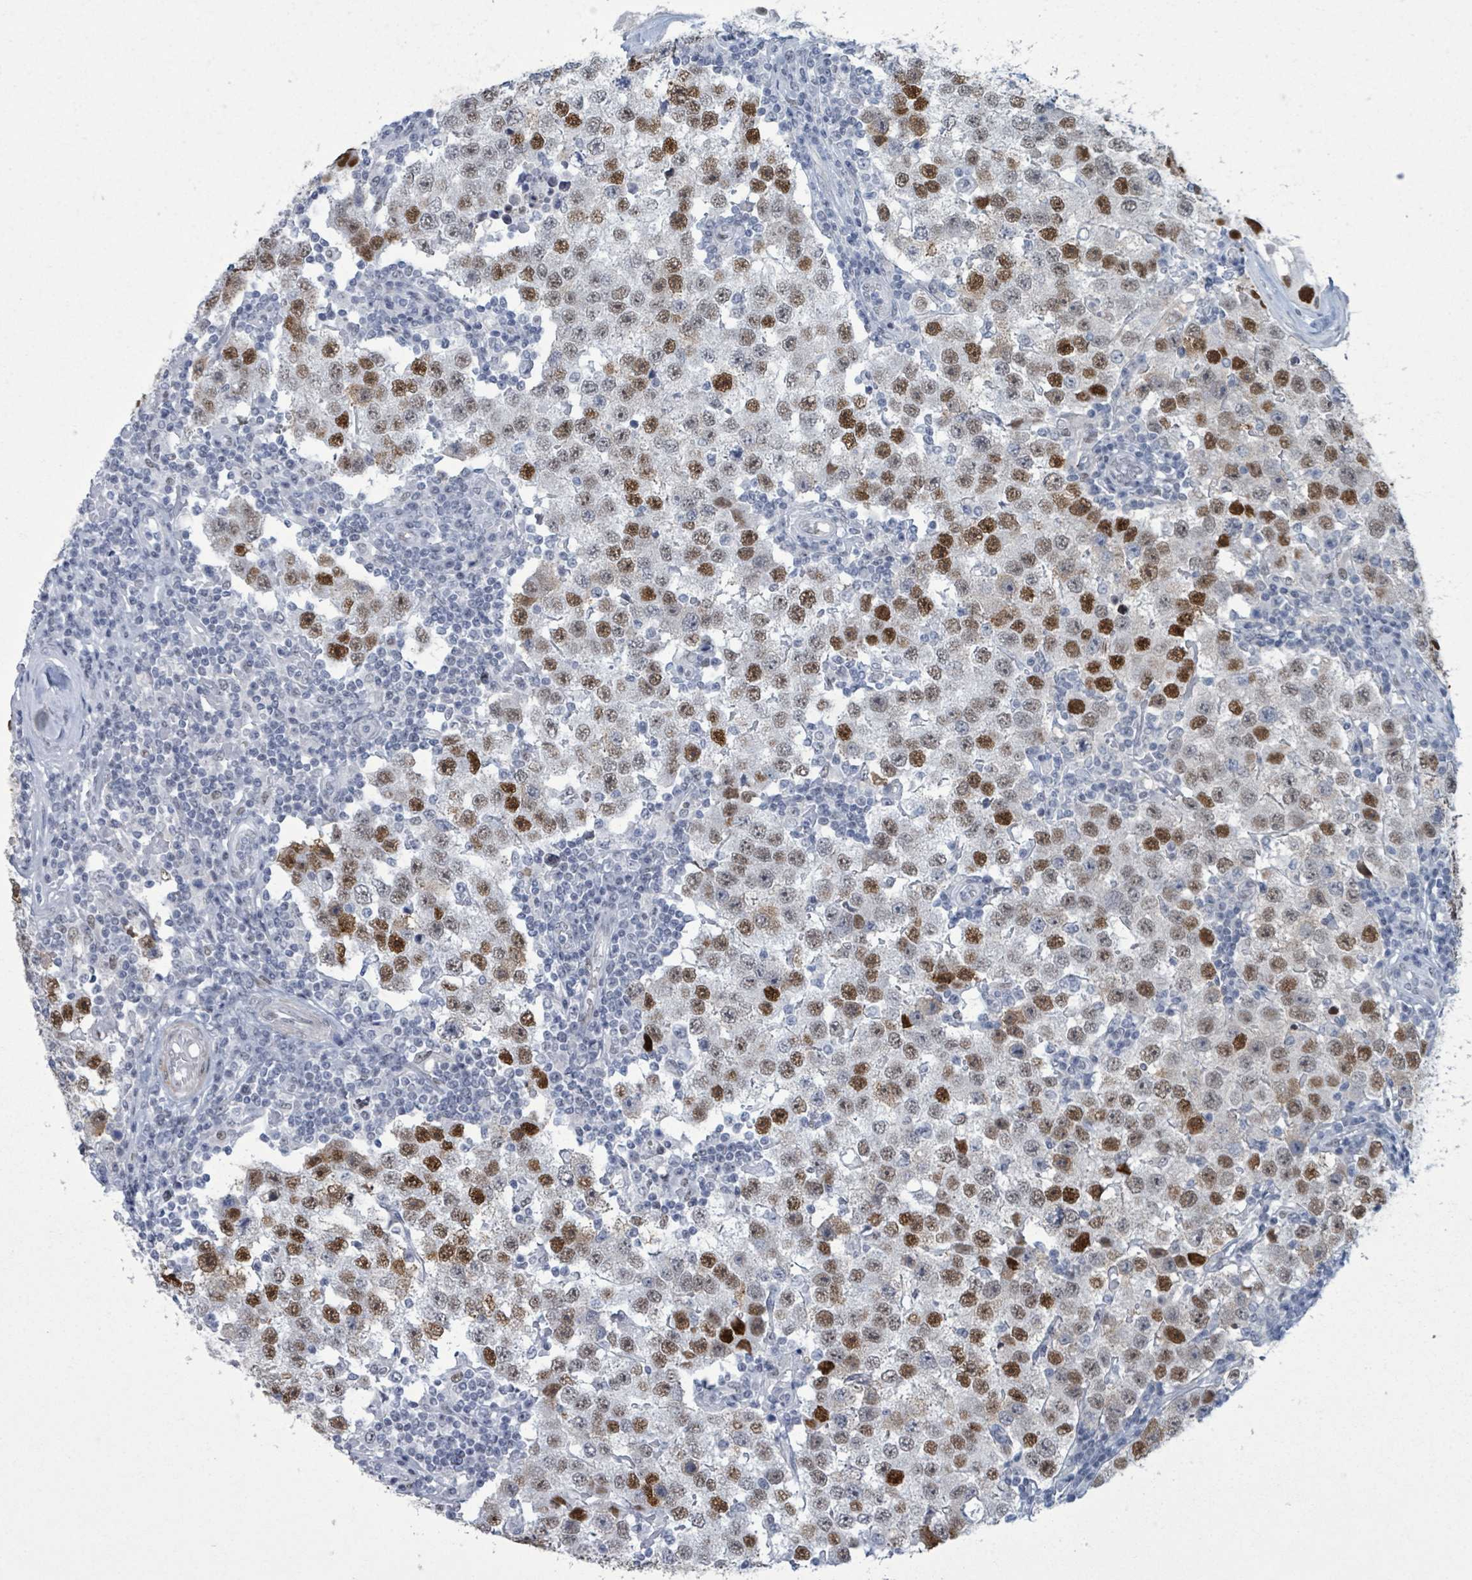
{"staining": {"intensity": "strong", "quantity": "25%-75%", "location": "nuclear"}, "tissue": "testis cancer", "cell_type": "Tumor cells", "image_type": "cancer", "snomed": [{"axis": "morphology", "description": "Seminoma, NOS"}, {"axis": "topography", "description": "Testis"}], "caption": "Seminoma (testis) stained for a protein reveals strong nuclear positivity in tumor cells. Nuclei are stained in blue.", "gene": "CT45A5", "patient": {"sex": "male", "age": 34}}